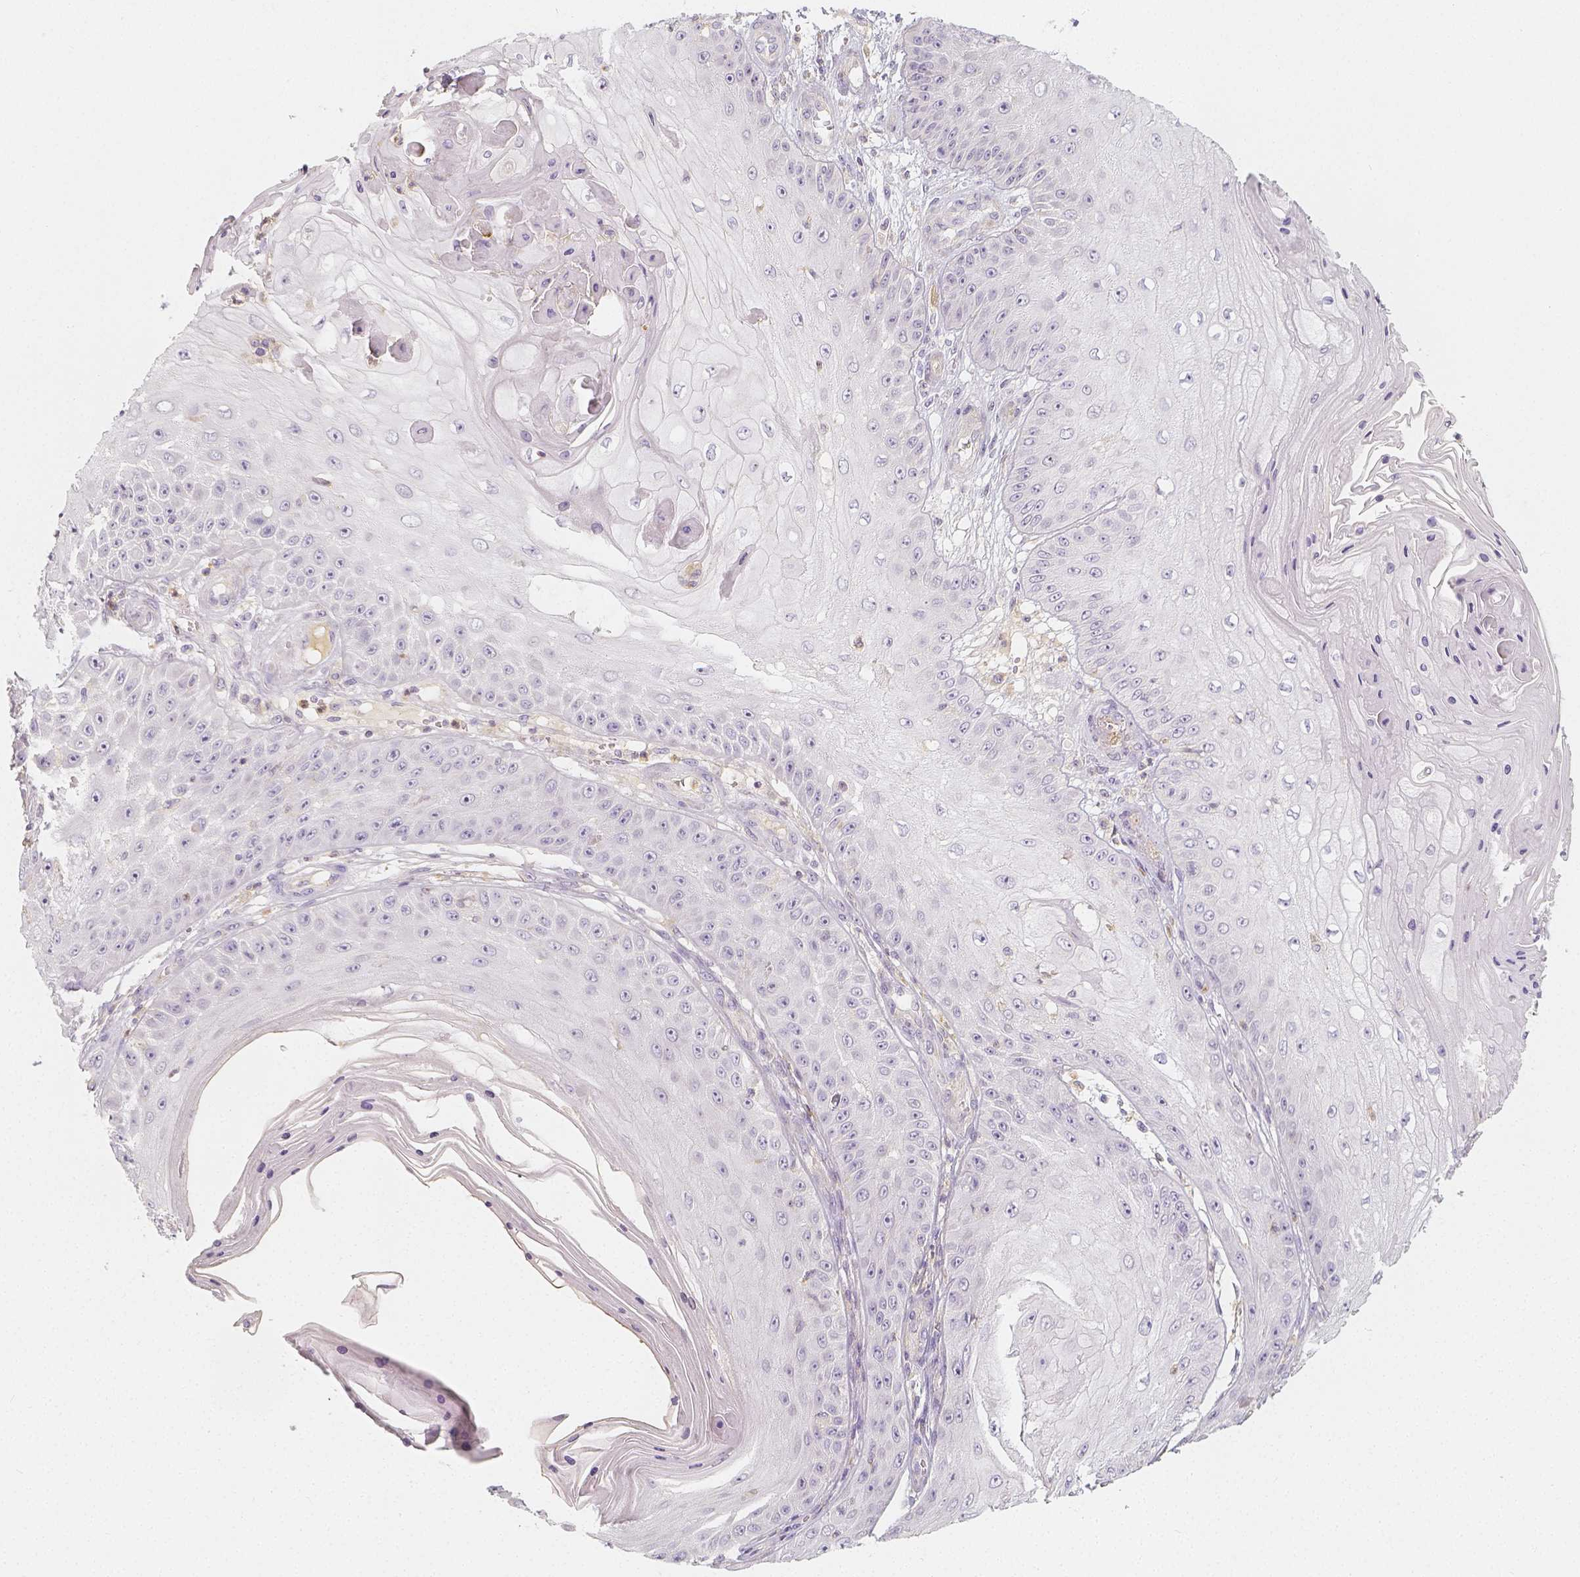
{"staining": {"intensity": "negative", "quantity": "none", "location": "none"}, "tissue": "skin cancer", "cell_type": "Tumor cells", "image_type": "cancer", "snomed": [{"axis": "morphology", "description": "Squamous cell carcinoma, NOS"}, {"axis": "topography", "description": "Skin"}], "caption": "Immunohistochemistry of skin cancer (squamous cell carcinoma) displays no staining in tumor cells.", "gene": "PTPRJ", "patient": {"sex": "male", "age": 70}}